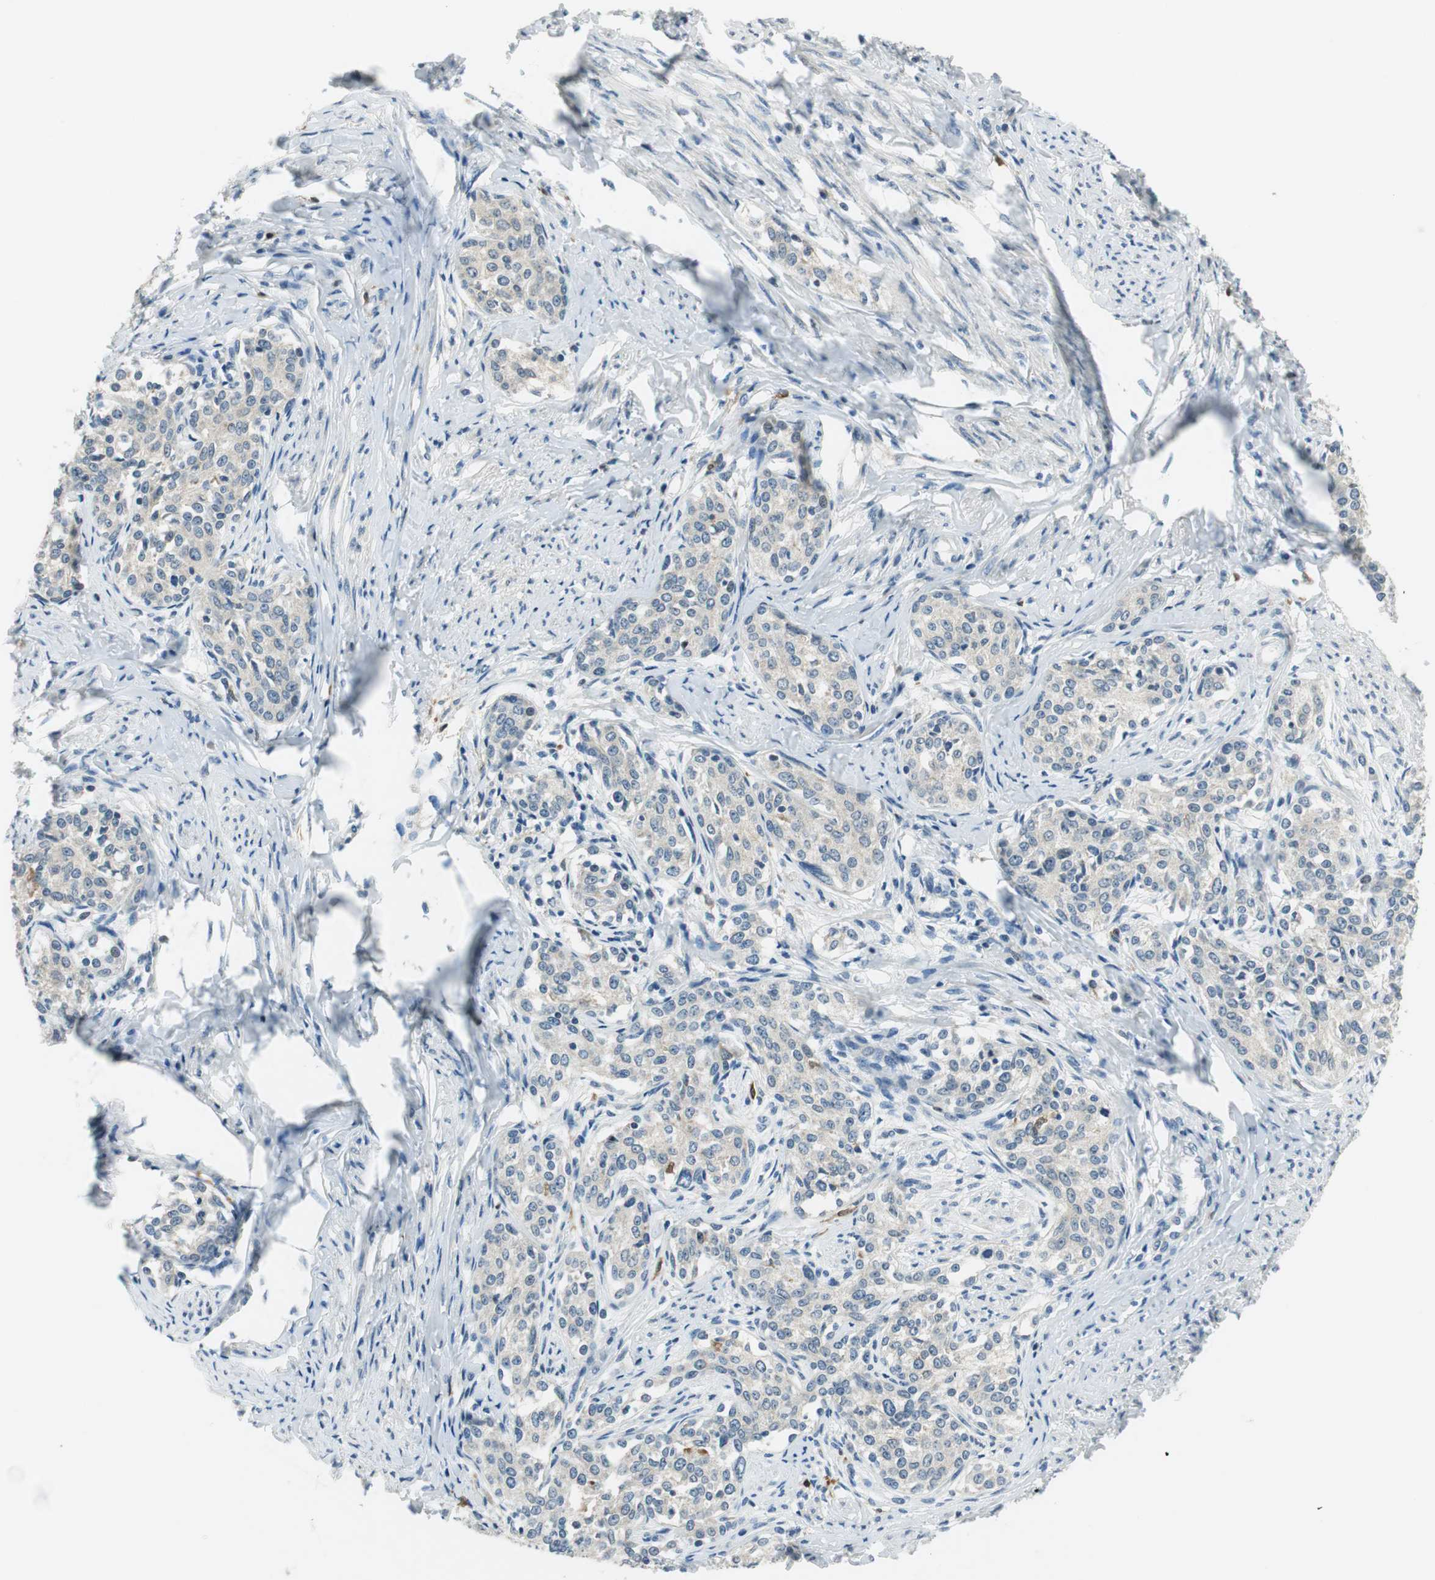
{"staining": {"intensity": "negative", "quantity": "none", "location": "none"}, "tissue": "cervical cancer", "cell_type": "Tumor cells", "image_type": "cancer", "snomed": [{"axis": "morphology", "description": "Squamous cell carcinoma, NOS"}, {"axis": "morphology", "description": "Adenocarcinoma, NOS"}, {"axis": "topography", "description": "Cervix"}], "caption": "Tumor cells show no significant expression in cervical cancer (squamous cell carcinoma).", "gene": "ME1", "patient": {"sex": "female", "age": 52}}